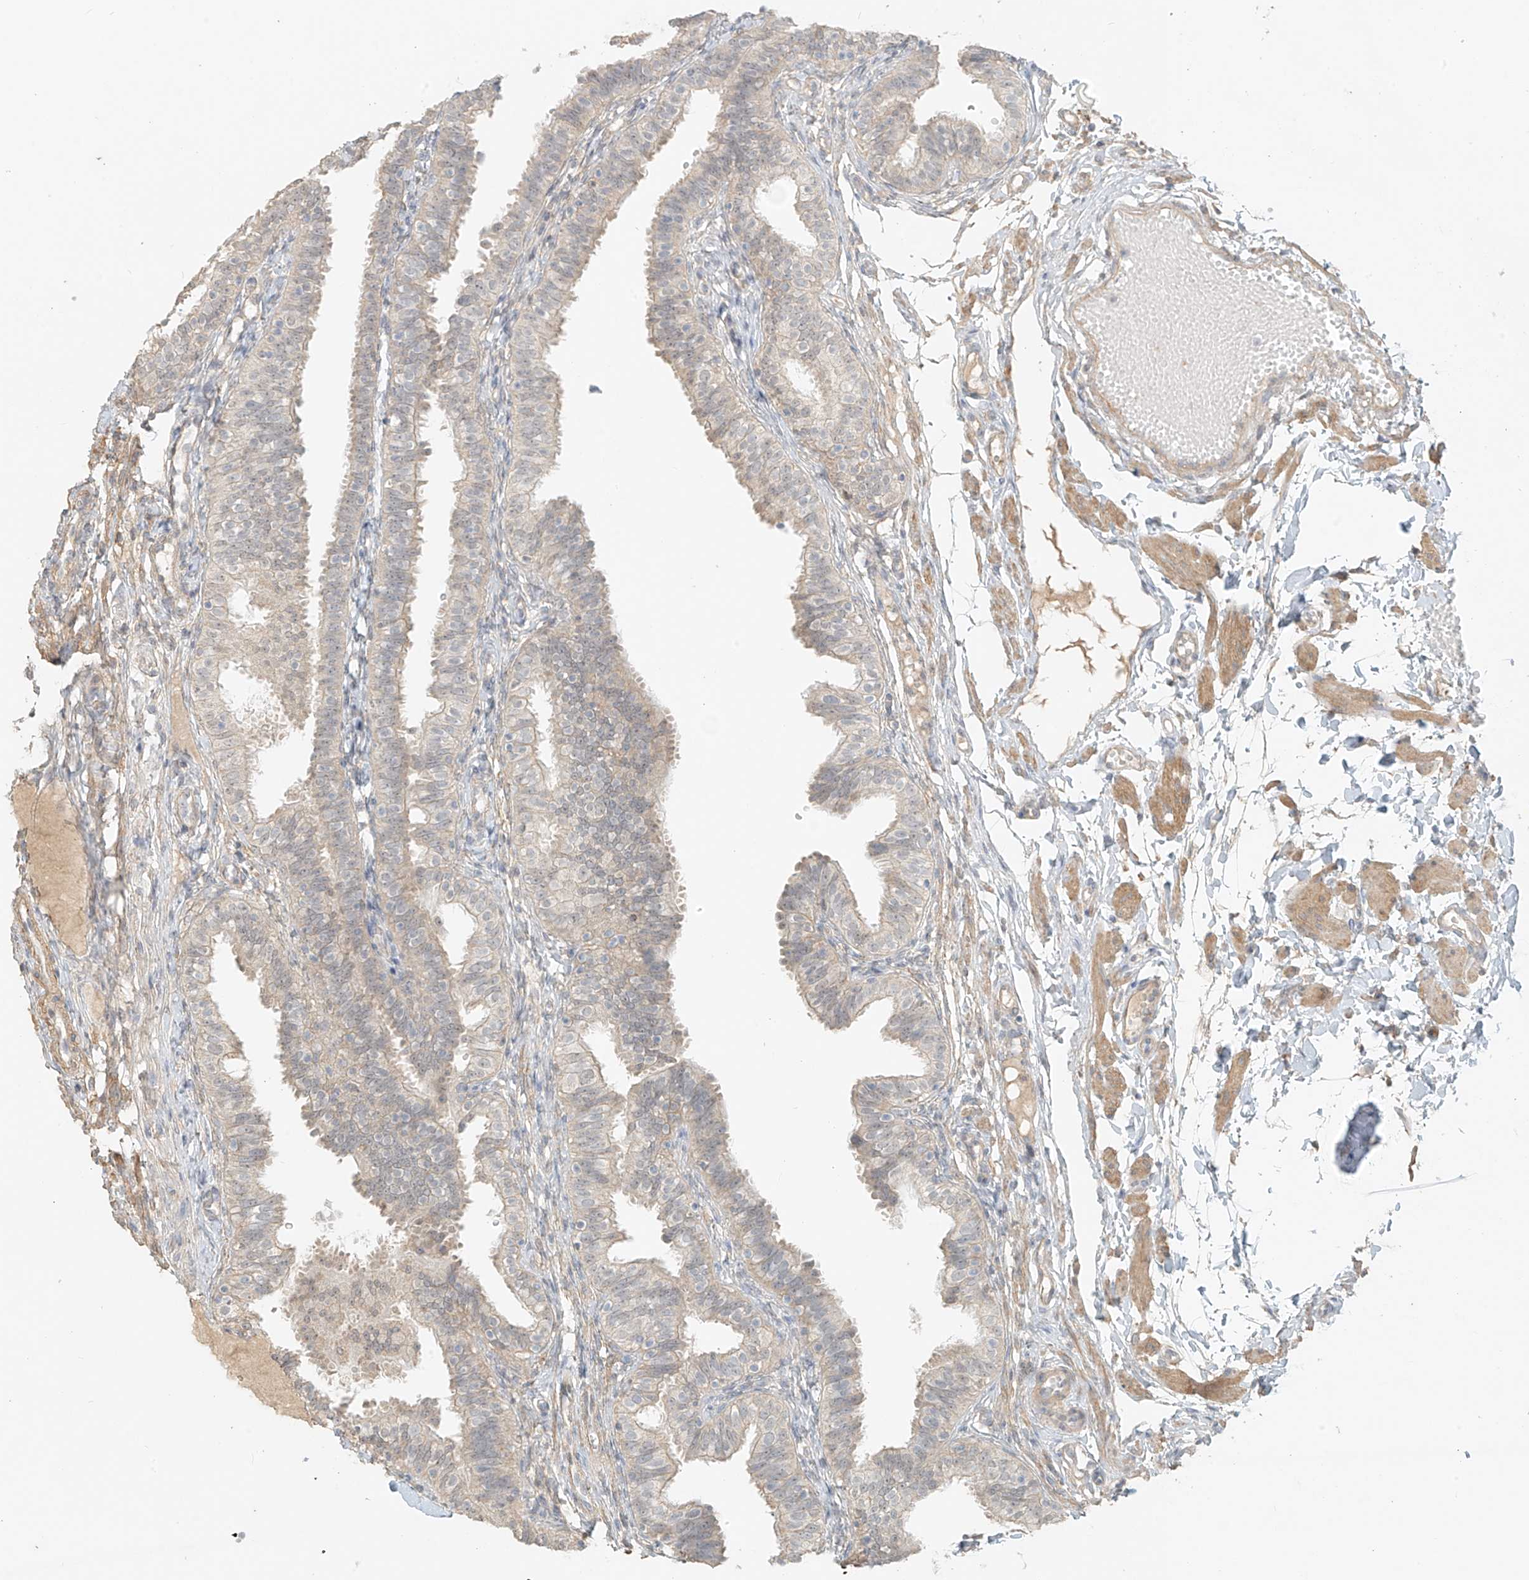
{"staining": {"intensity": "weak", "quantity": "25%-75%", "location": "cytoplasmic/membranous"}, "tissue": "fallopian tube", "cell_type": "Glandular cells", "image_type": "normal", "snomed": [{"axis": "morphology", "description": "Normal tissue, NOS"}, {"axis": "topography", "description": "Fallopian tube"}], "caption": "A micrograph of human fallopian tube stained for a protein displays weak cytoplasmic/membranous brown staining in glandular cells.", "gene": "ABCD1", "patient": {"sex": "female", "age": 35}}